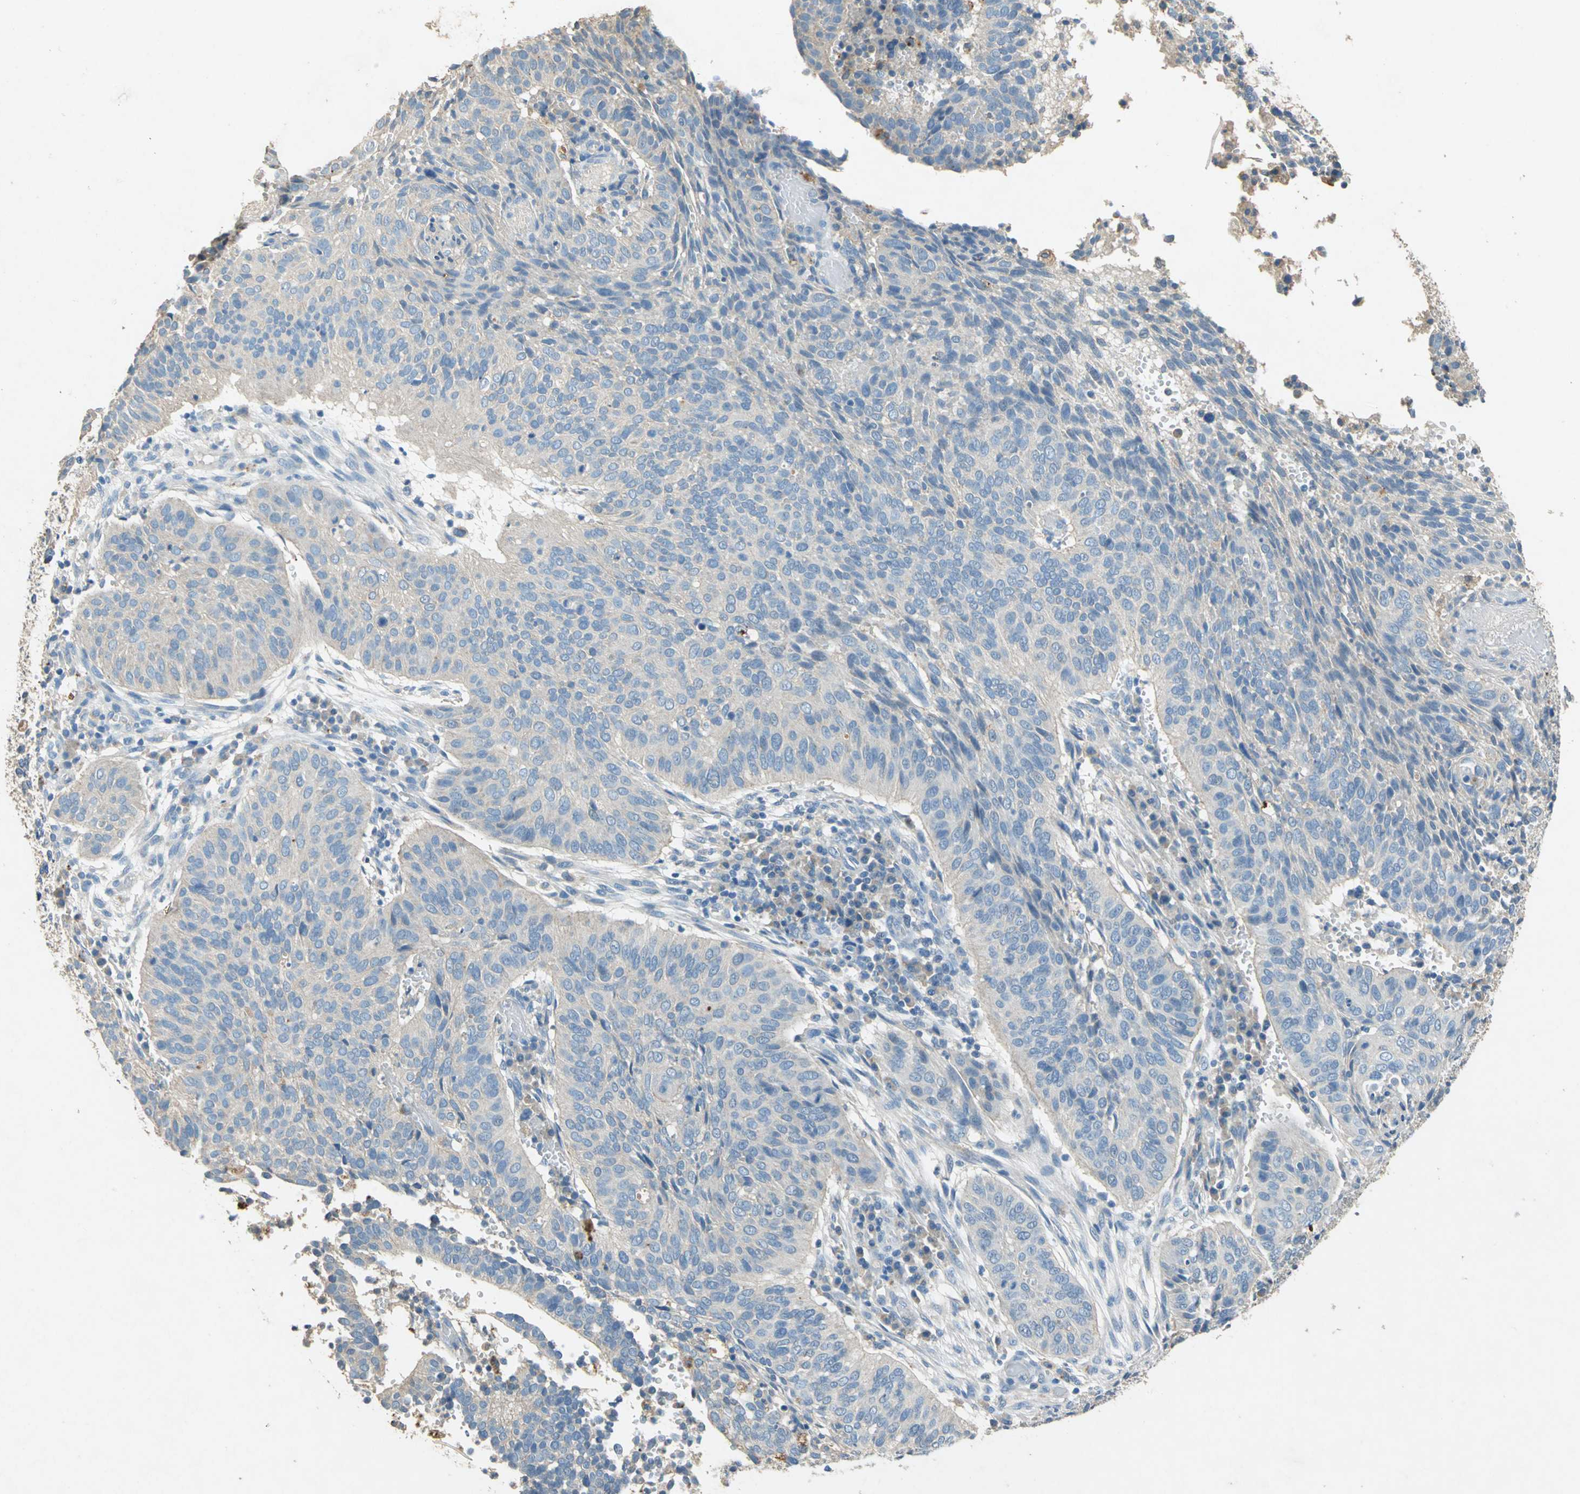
{"staining": {"intensity": "weak", "quantity": ">75%", "location": "cytoplasmic/membranous"}, "tissue": "cervical cancer", "cell_type": "Tumor cells", "image_type": "cancer", "snomed": [{"axis": "morphology", "description": "Squamous cell carcinoma, NOS"}, {"axis": "topography", "description": "Cervix"}], "caption": "The histopathology image exhibits immunohistochemical staining of cervical squamous cell carcinoma. There is weak cytoplasmic/membranous staining is seen in approximately >75% of tumor cells. (IHC, brightfield microscopy, high magnification).", "gene": "ADAMTS5", "patient": {"sex": "female", "age": 39}}